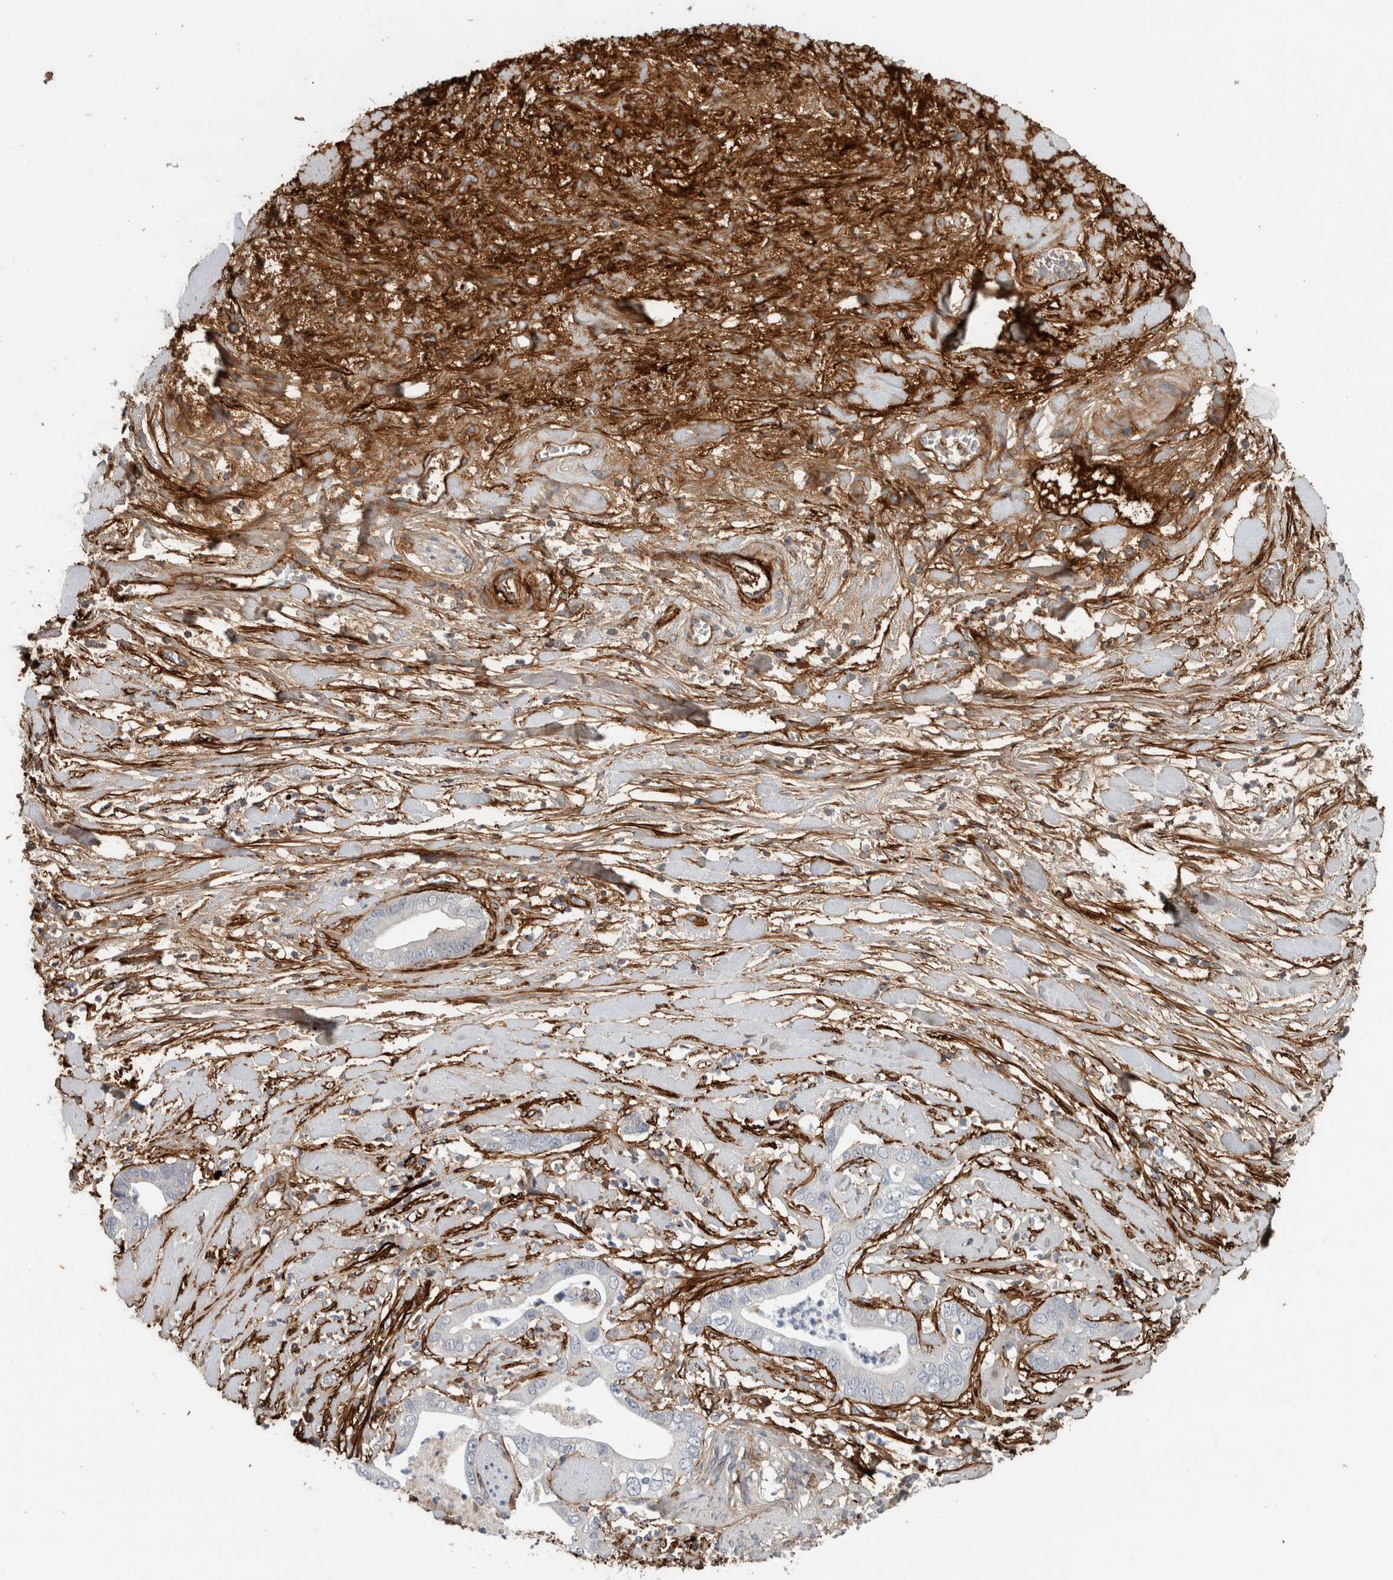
{"staining": {"intensity": "negative", "quantity": "none", "location": "none"}, "tissue": "pancreatic cancer", "cell_type": "Tumor cells", "image_type": "cancer", "snomed": [{"axis": "morphology", "description": "Adenocarcinoma, NOS"}, {"axis": "topography", "description": "Pancreas"}], "caption": "Tumor cells show no significant protein staining in pancreatic cancer. (DAB IHC, high magnification).", "gene": "FN1", "patient": {"sex": "female", "age": 78}}